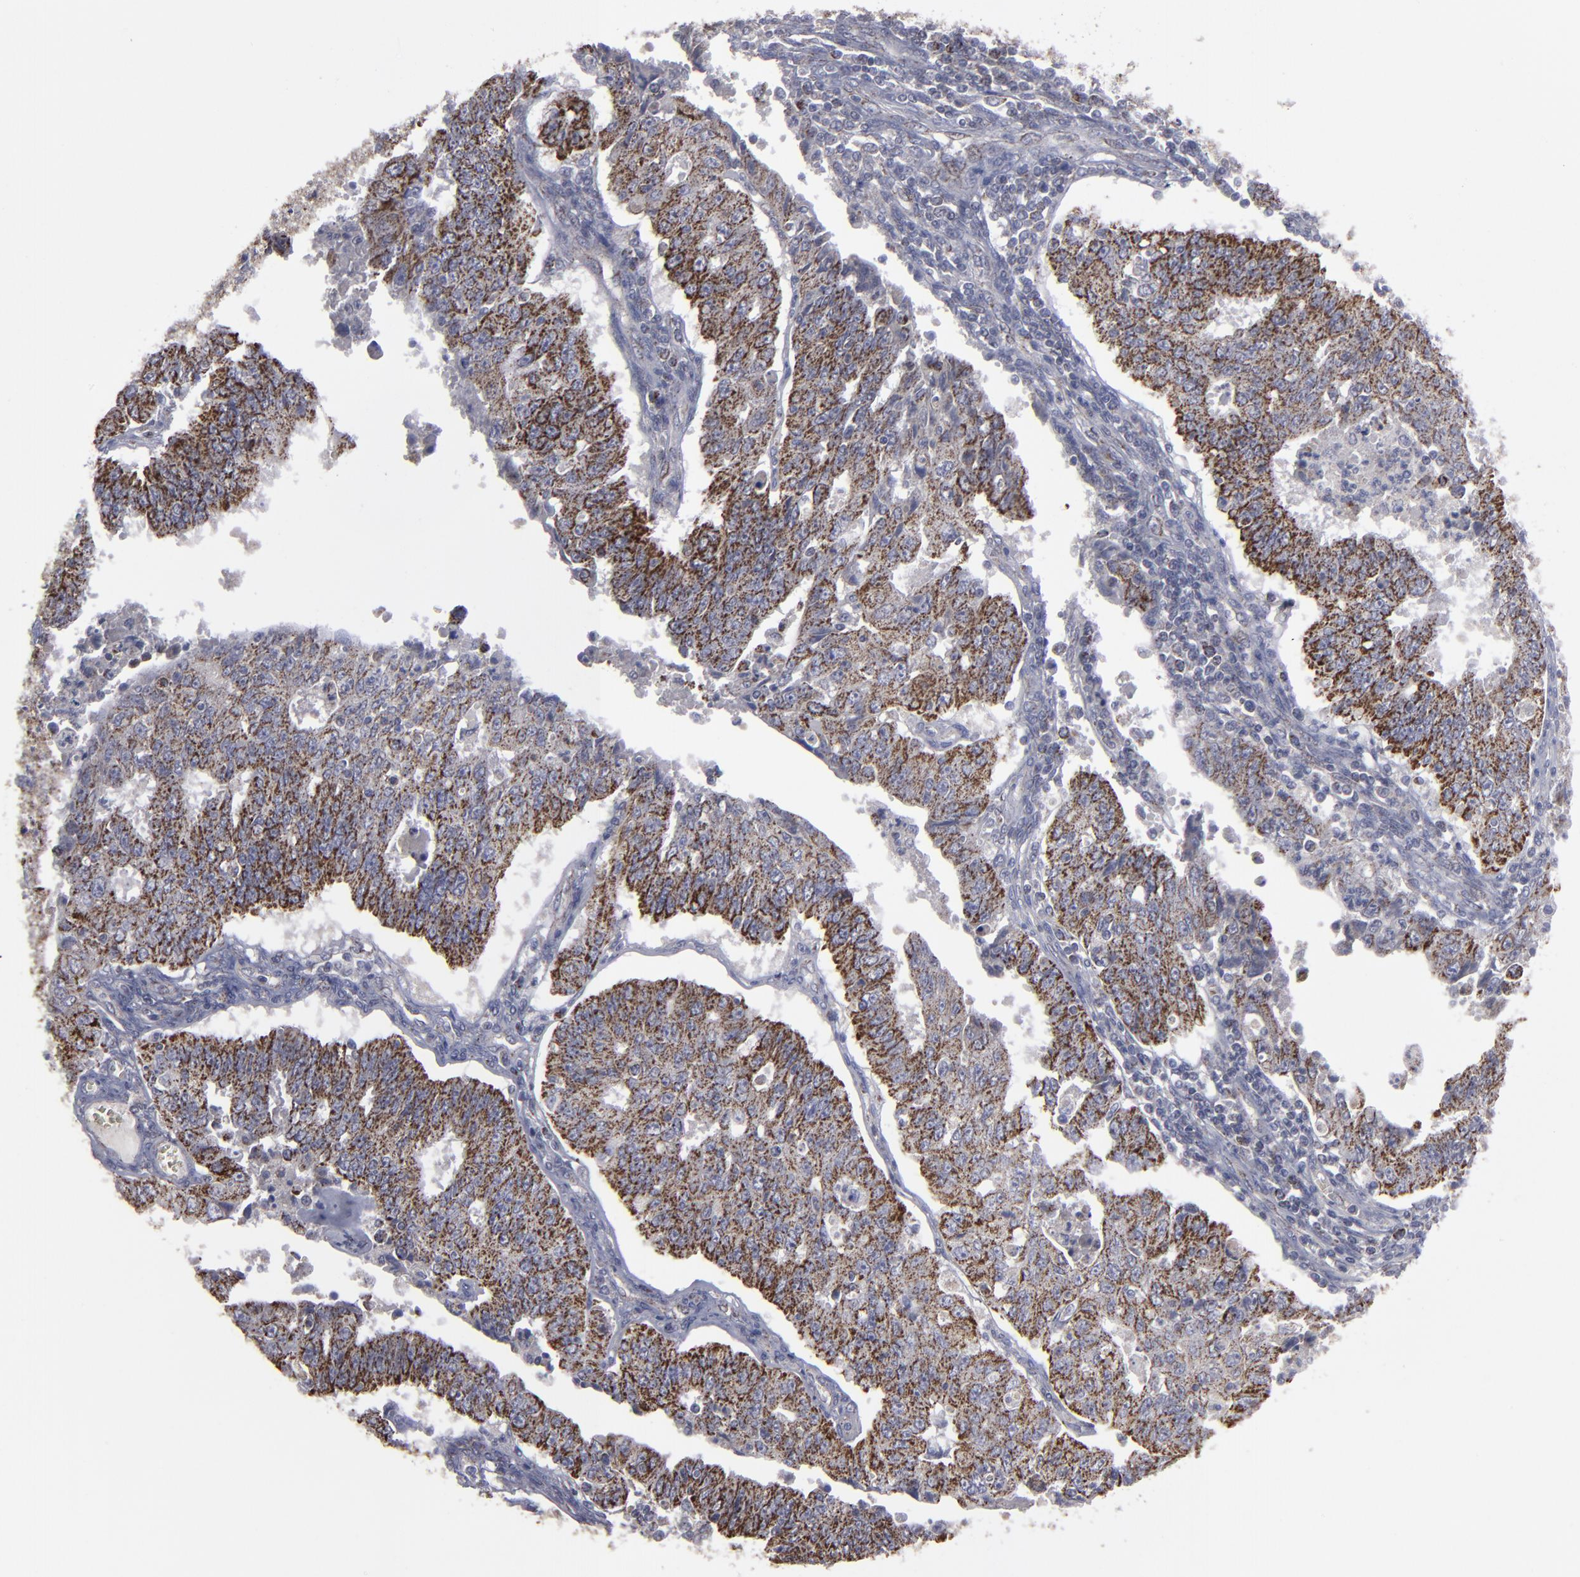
{"staining": {"intensity": "strong", "quantity": ">75%", "location": "cytoplasmic/membranous"}, "tissue": "endometrial cancer", "cell_type": "Tumor cells", "image_type": "cancer", "snomed": [{"axis": "morphology", "description": "Adenocarcinoma, NOS"}, {"axis": "topography", "description": "Endometrium"}], "caption": "Adenocarcinoma (endometrial) stained with IHC exhibits strong cytoplasmic/membranous positivity in approximately >75% of tumor cells.", "gene": "MYOM2", "patient": {"sex": "female", "age": 42}}